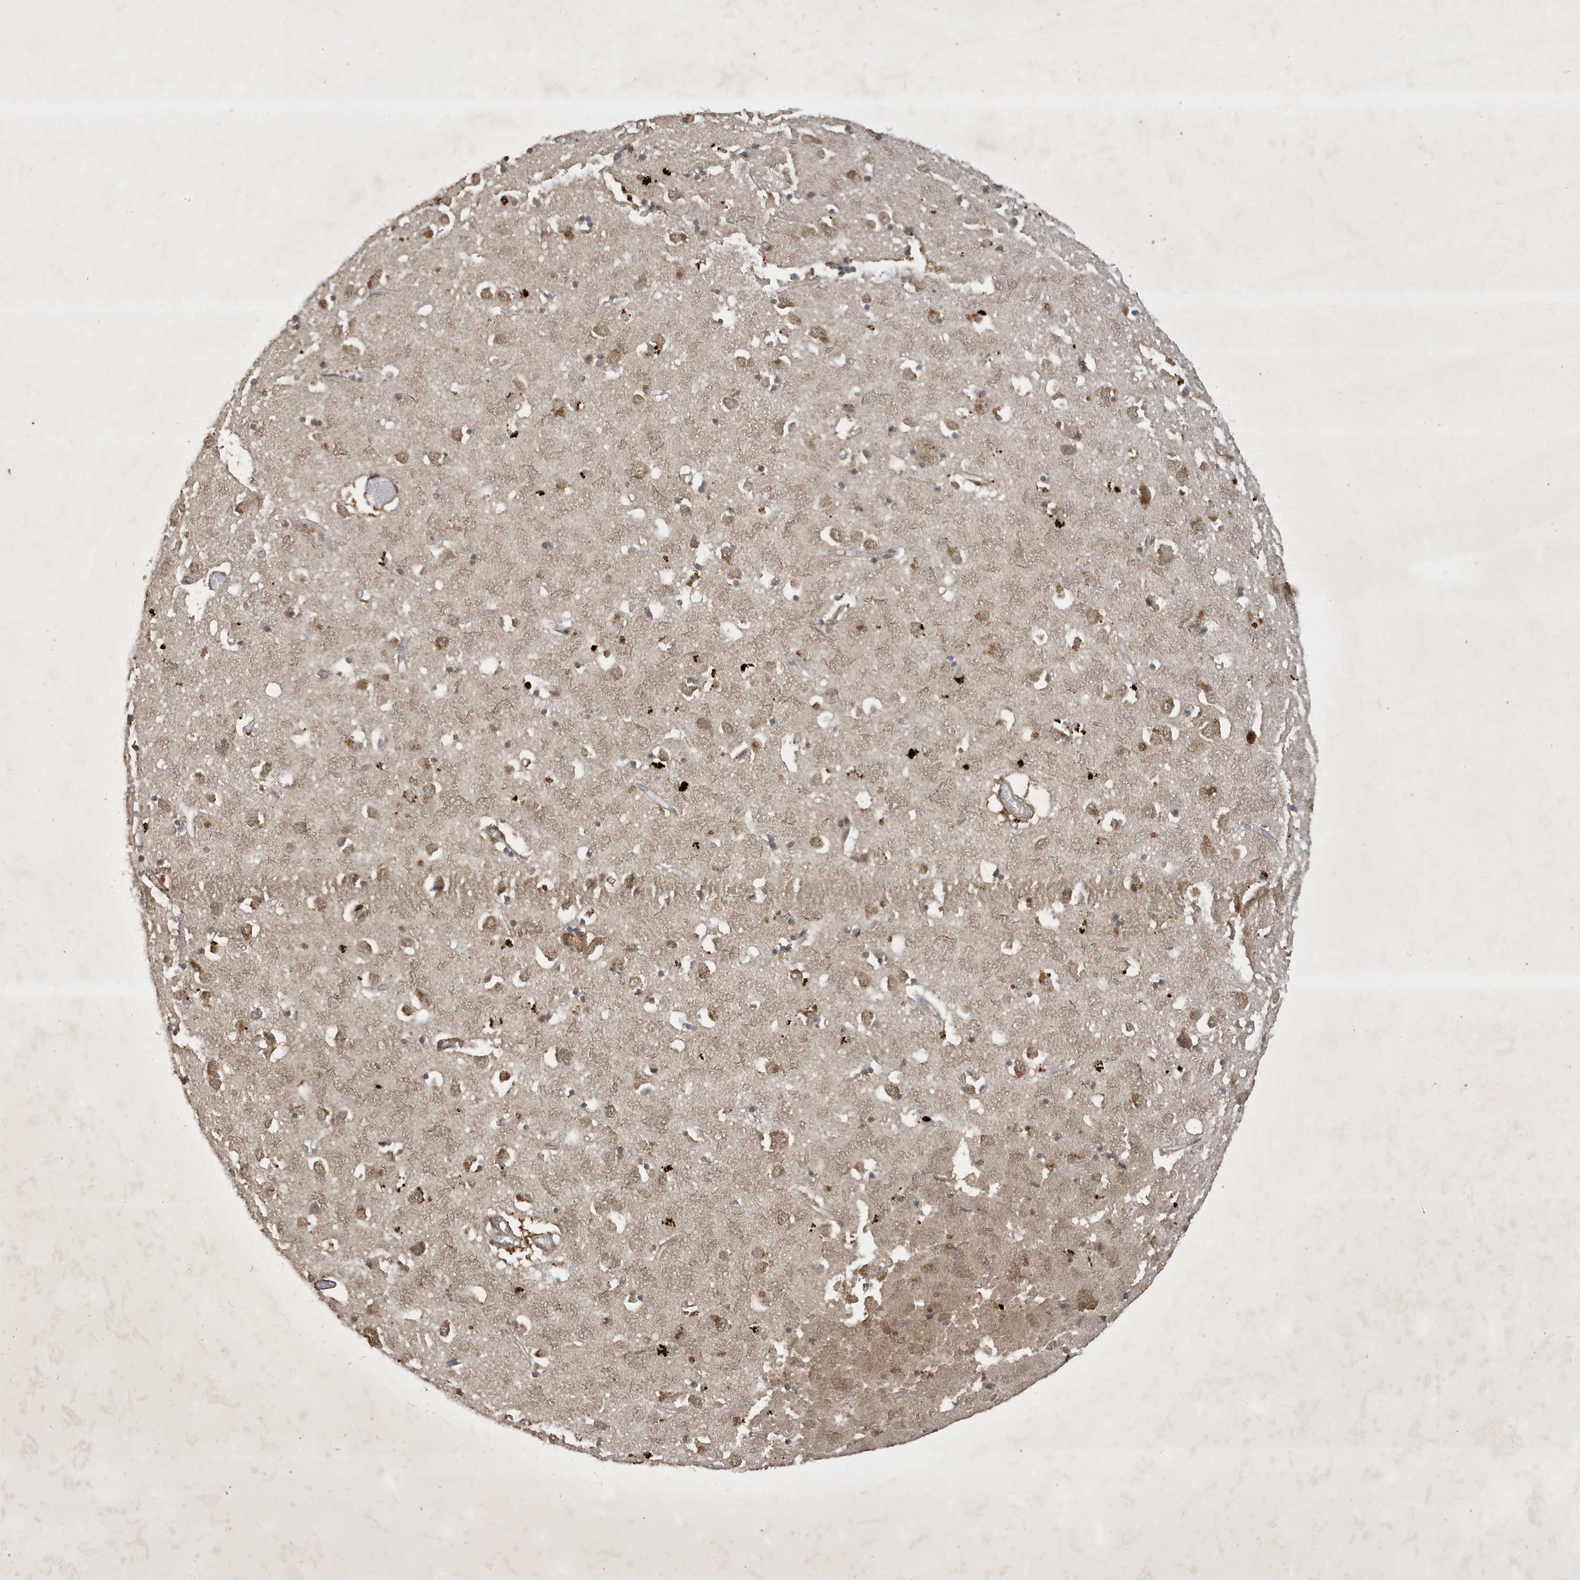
{"staining": {"intensity": "moderate", "quantity": "<25%", "location": "cytoplasmic/membranous"}, "tissue": "caudate", "cell_type": "Glial cells", "image_type": "normal", "snomed": [{"axis": "morphology", "description": "Normal tissue, NOS"}, {"axis": "topography", "description": "Lateral ventricle wall"}], "caption": "A low amount of moderate cytoplasmic/membranous staining is seen in approximately <25% of glial cells in unremarkable caudate.", "gene": "STX10", "patient": {"sex": "male", "age": 70}}